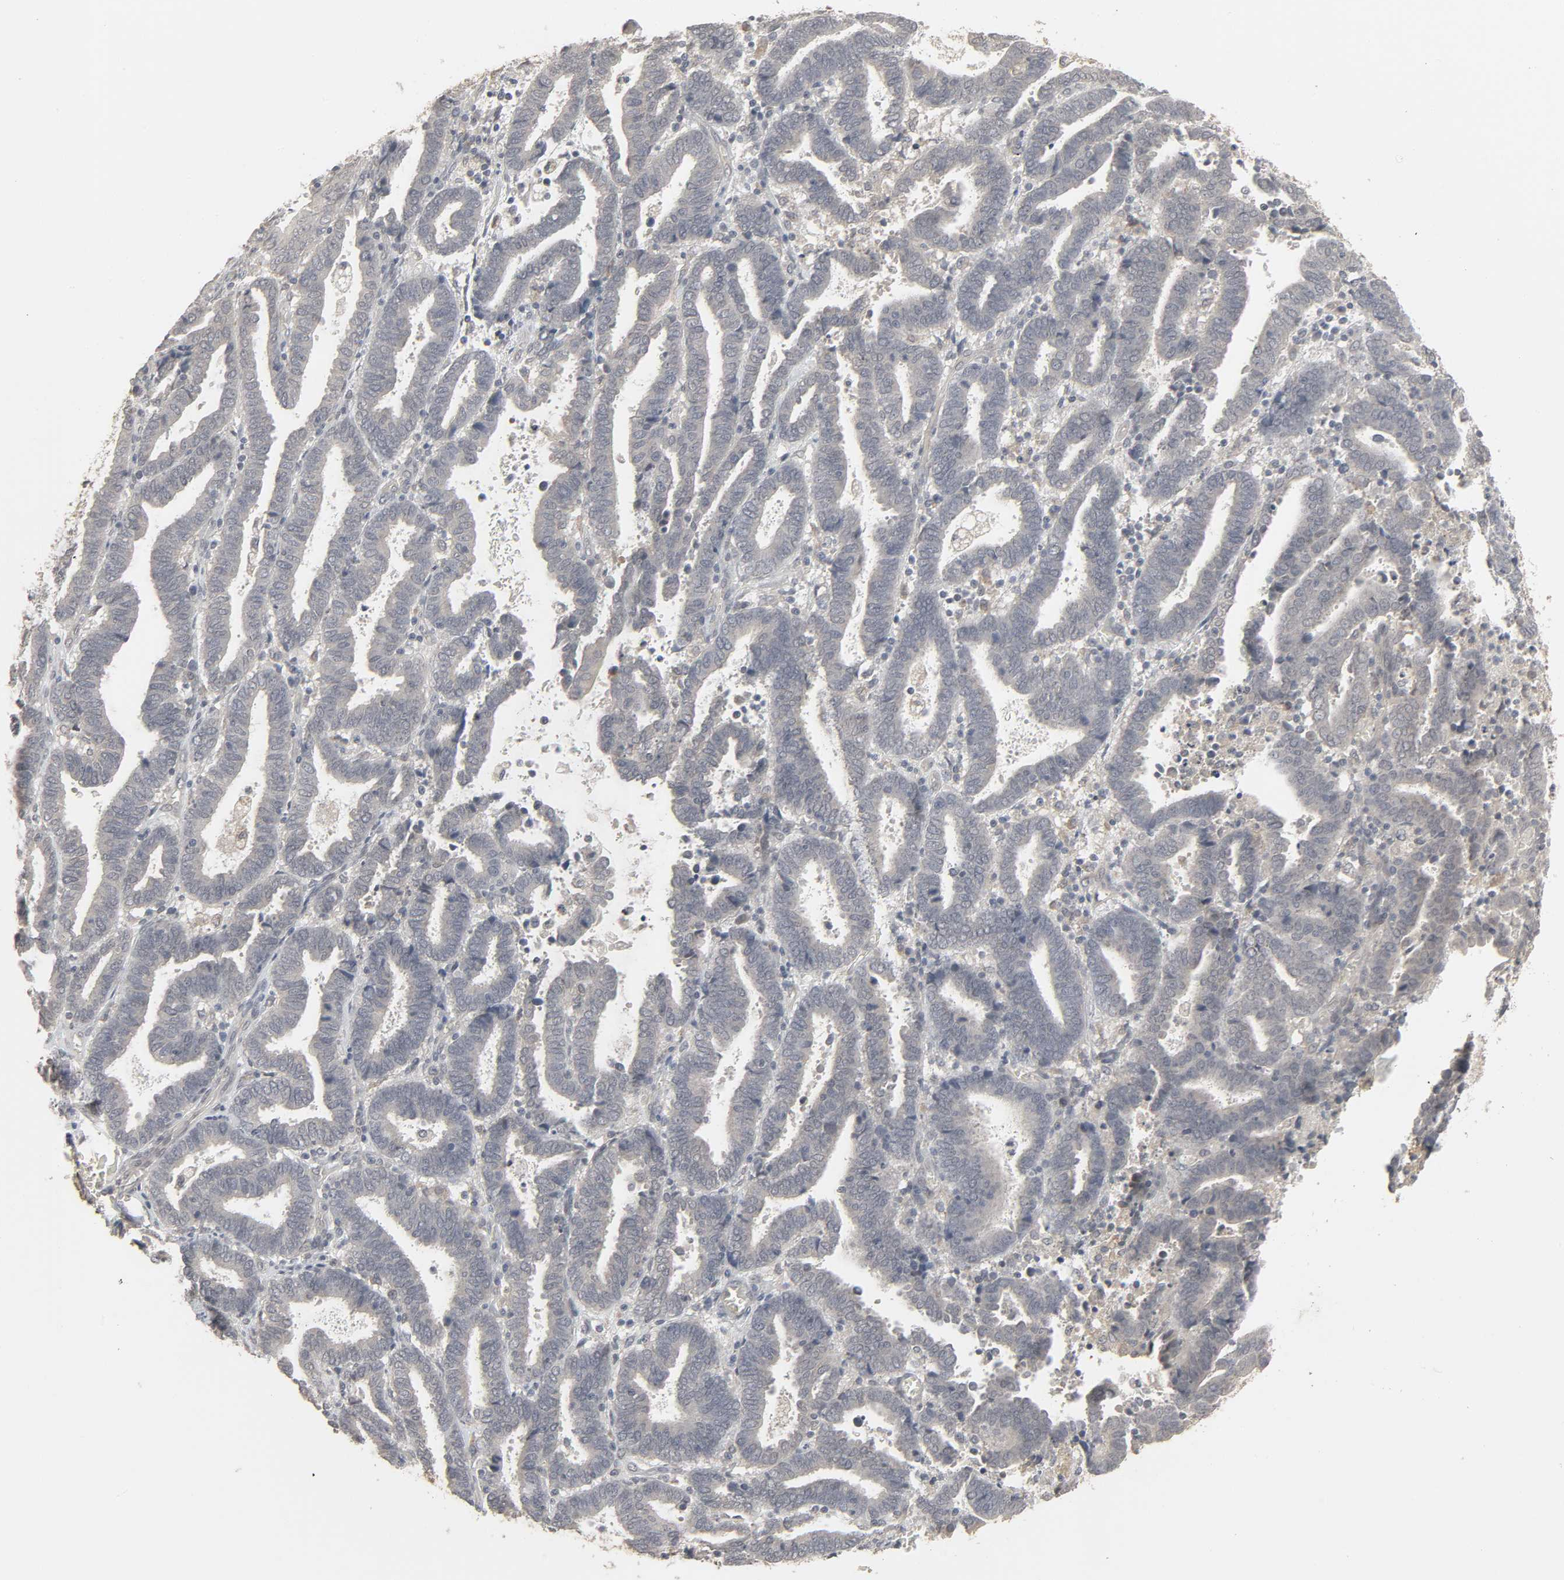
{"staining": {"intensity": "negative", "quantity": "none", "location": "none"}, "tissue": "endometrial cancer", "cell_type": "Tumor cells", "image_type": "cancer", "snomed": [{"axis": "morphology", "description": "Adenocarcinoma, NOS"}, {"axis": "topography", "description": "Uterus"}], "caption": "Human endometrial cancer stained for a protein using immunohistochemistry demonstrates no positivity in tumor cells.", "gene": "ZNF222", "patient": {"sex": "female", "age": 83}}